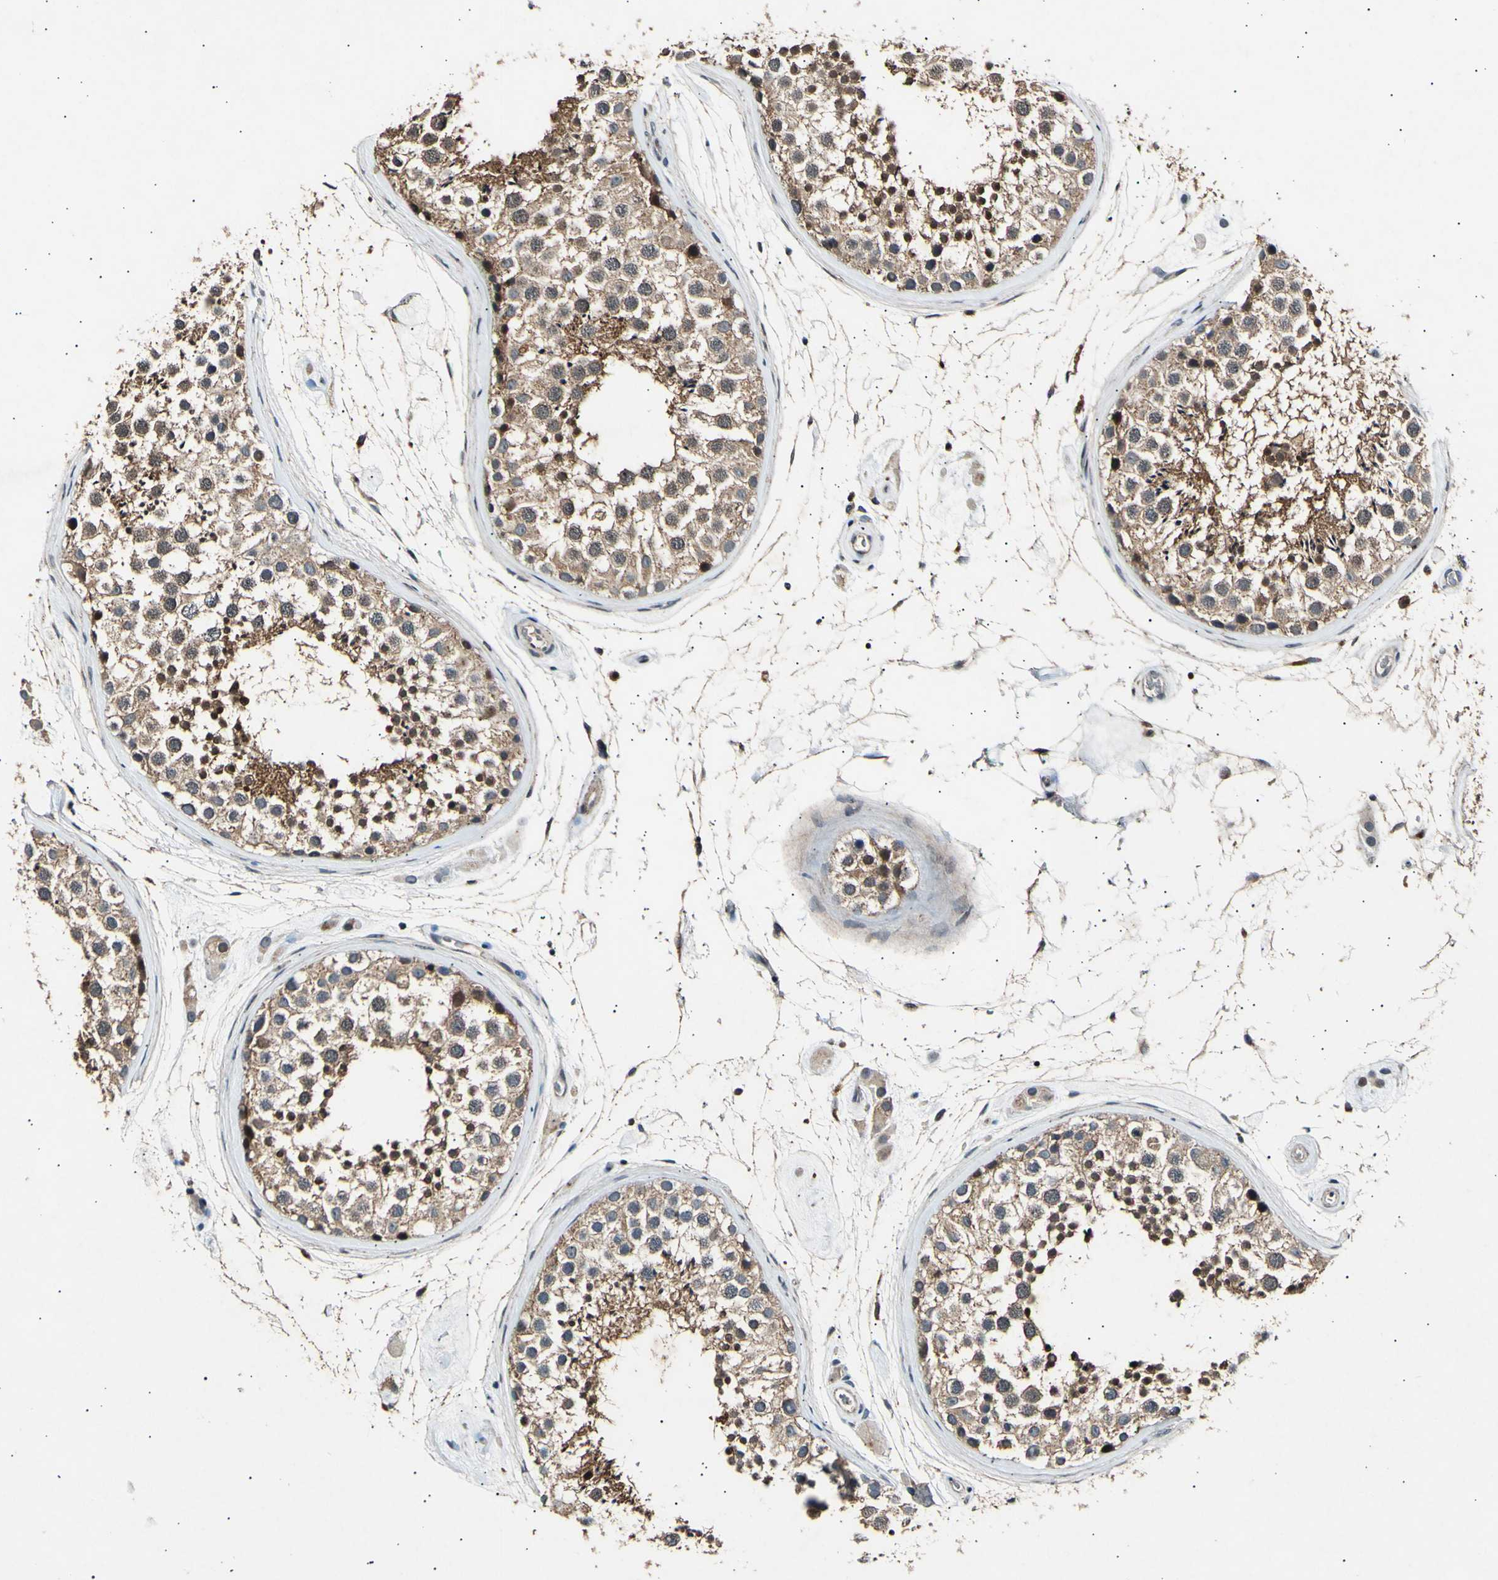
{"staining": {"intensity": "moderate", "quantity": ">75%", "location": "cytoplasmic/membranous,nuclear"}, "tissue": "testis", "cell_type": "Cells in seminiferous ducts", "image_type": "normal", "snomed": [{"axis": "morphology", "description": "Normal tissue, NOS"}, {"axis": "topography", "description": "Testis"}], "caption": "Protein staining of benign testis displays moderate cytoplasmic/membranous,nuclear positivity in approximately >75% of cells in seminiferous ducts.", "gene": "ADCY3", "patient": {"sex": "male", "age": 46}}